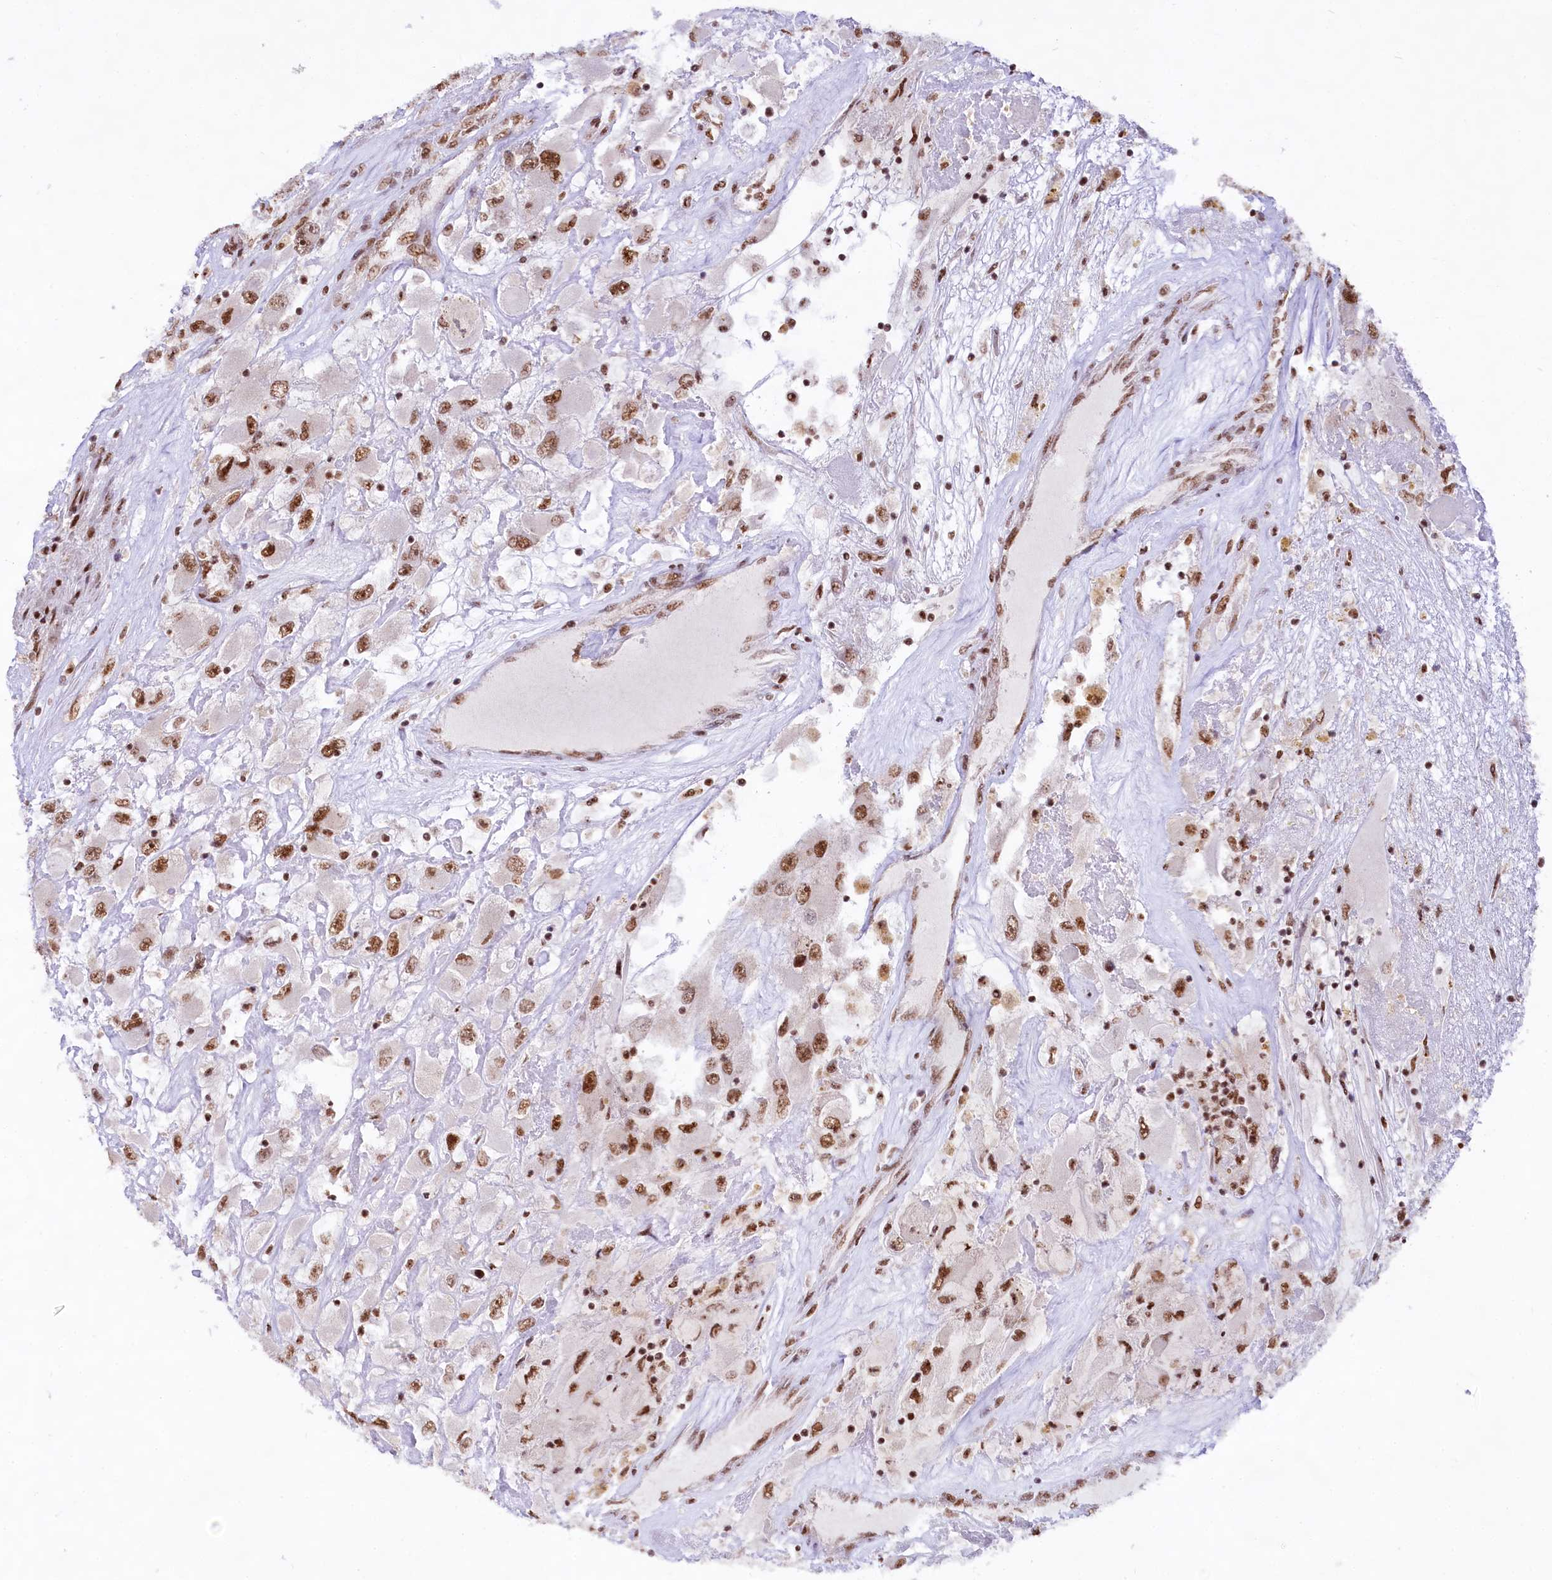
{"staining": {"intensity": "moderate", "quantity": ">75%", "location": "nuclear"}, "tissue": "renal cancer", "cell_type": "Tumor cells", "image_type": "cancer", "snomed": [{"axis": "morphology", "description": "Adenocarcinoma, NOS"}, {"axis": "topography", "description": "Kidney"}], "caption": "The image reveals a brown stain indicating the presence of a protein in the nuclear of tumor cells in renal adenocarcinoma. (brown staining indicates protein expression, while blue staining denotes nuclei).", "gene": "HIRA", "patient": {"sex": "female", "age": 52}}